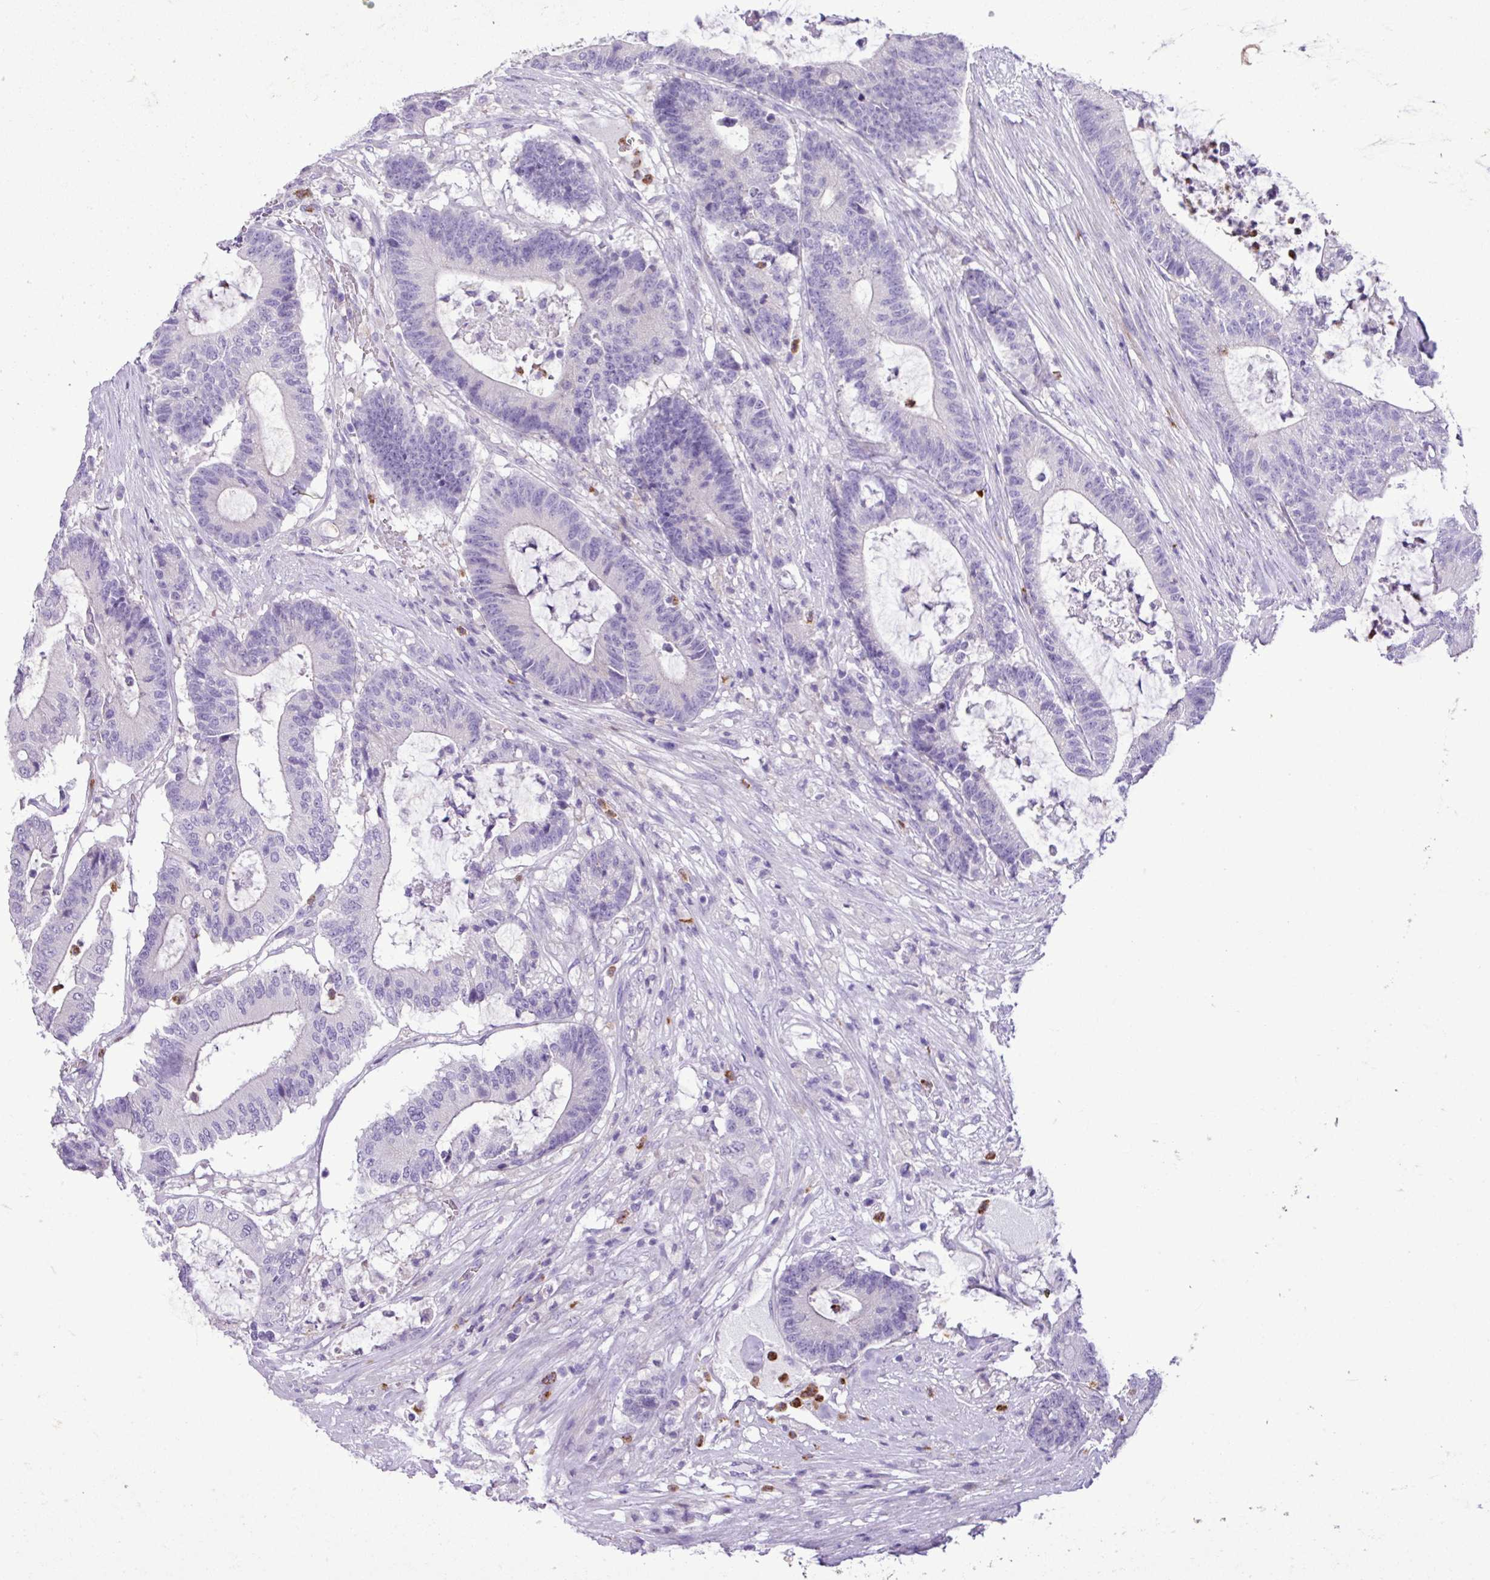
{"staining": {"intensity": "negative", "quantity": "none", "location": "none"}, "tissue": "colorectal cancer", "cell_type": "Tumor cells", "image_type": "cancer", "snomed": [{"axis": "morphology", "description": "Adenocarcinoma, NOS"}, {"axis": "topography", "description": "Colon"}], "caption": "High power microscopy photomicrograph of an immunohistochemistry photomicrograph of adenocarcinoma (colorectal), revealing no significant expression in tumor cells. The staining is performed using DAB (3,3'-diaminobenzidine) brown chromogen with nuclei counter-stained in using hematoxylin.", "gene": "ZSCAN5A", "patient": {"sex": "female", "age": 84}}